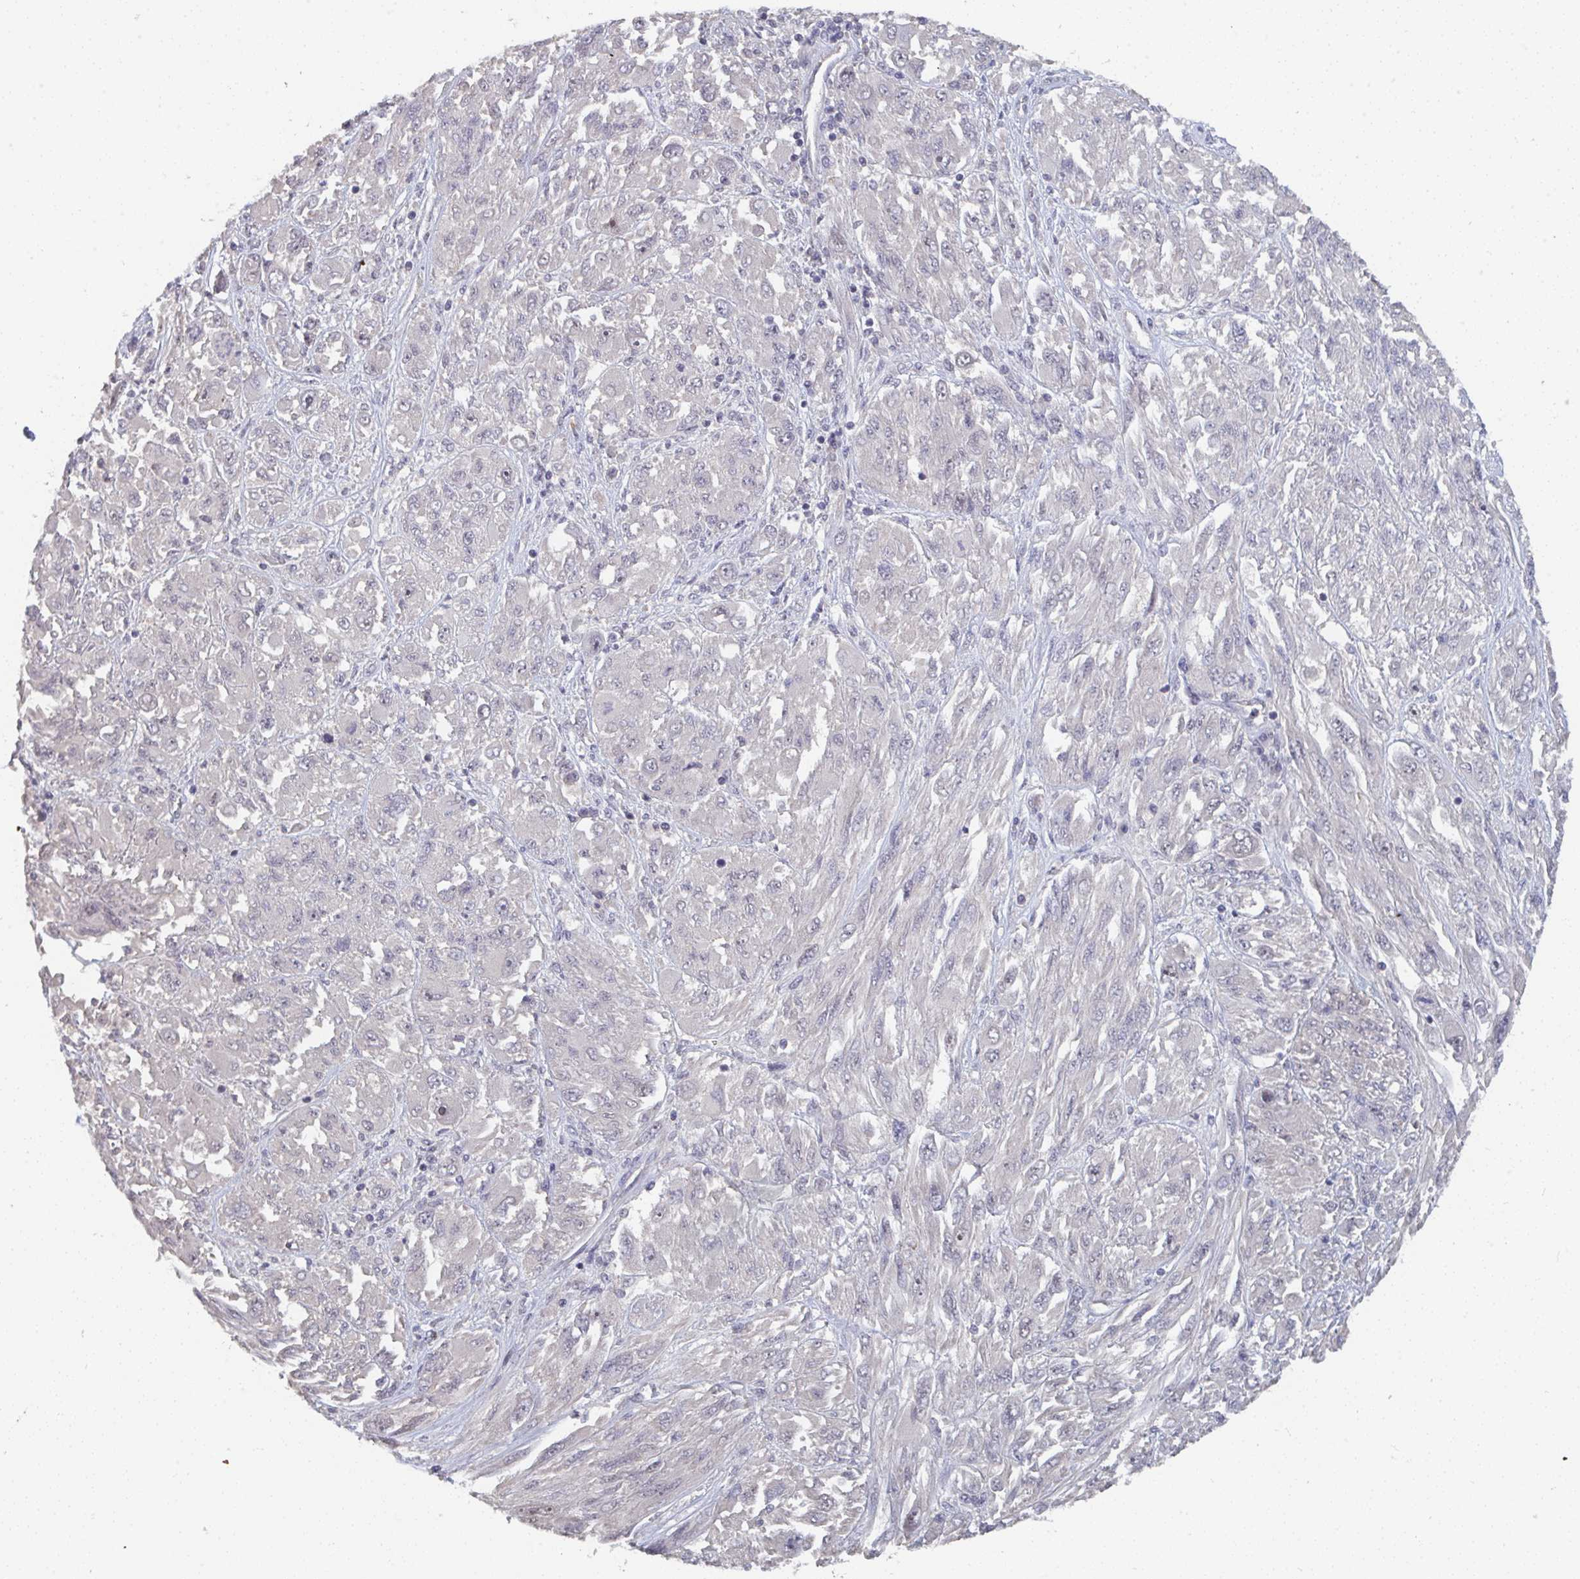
{"staining": {"intensity": "negative", "quantity": "none", "location": "none"}, "tissue": "melanoma", "cell_type": "Tumor cells", "image_type": "cancer", "snomed": [{"axis": "morphology", "description": "Malignant melanoma, NOS"}, {"axis": "topography", "description": "Skin"}], "caption": "Immunohistochemical staining of melanoma exhibits no significant positivity in tumor cells.", "gene": "LIX1", "patient": {"sex": "female", "age": 91}}